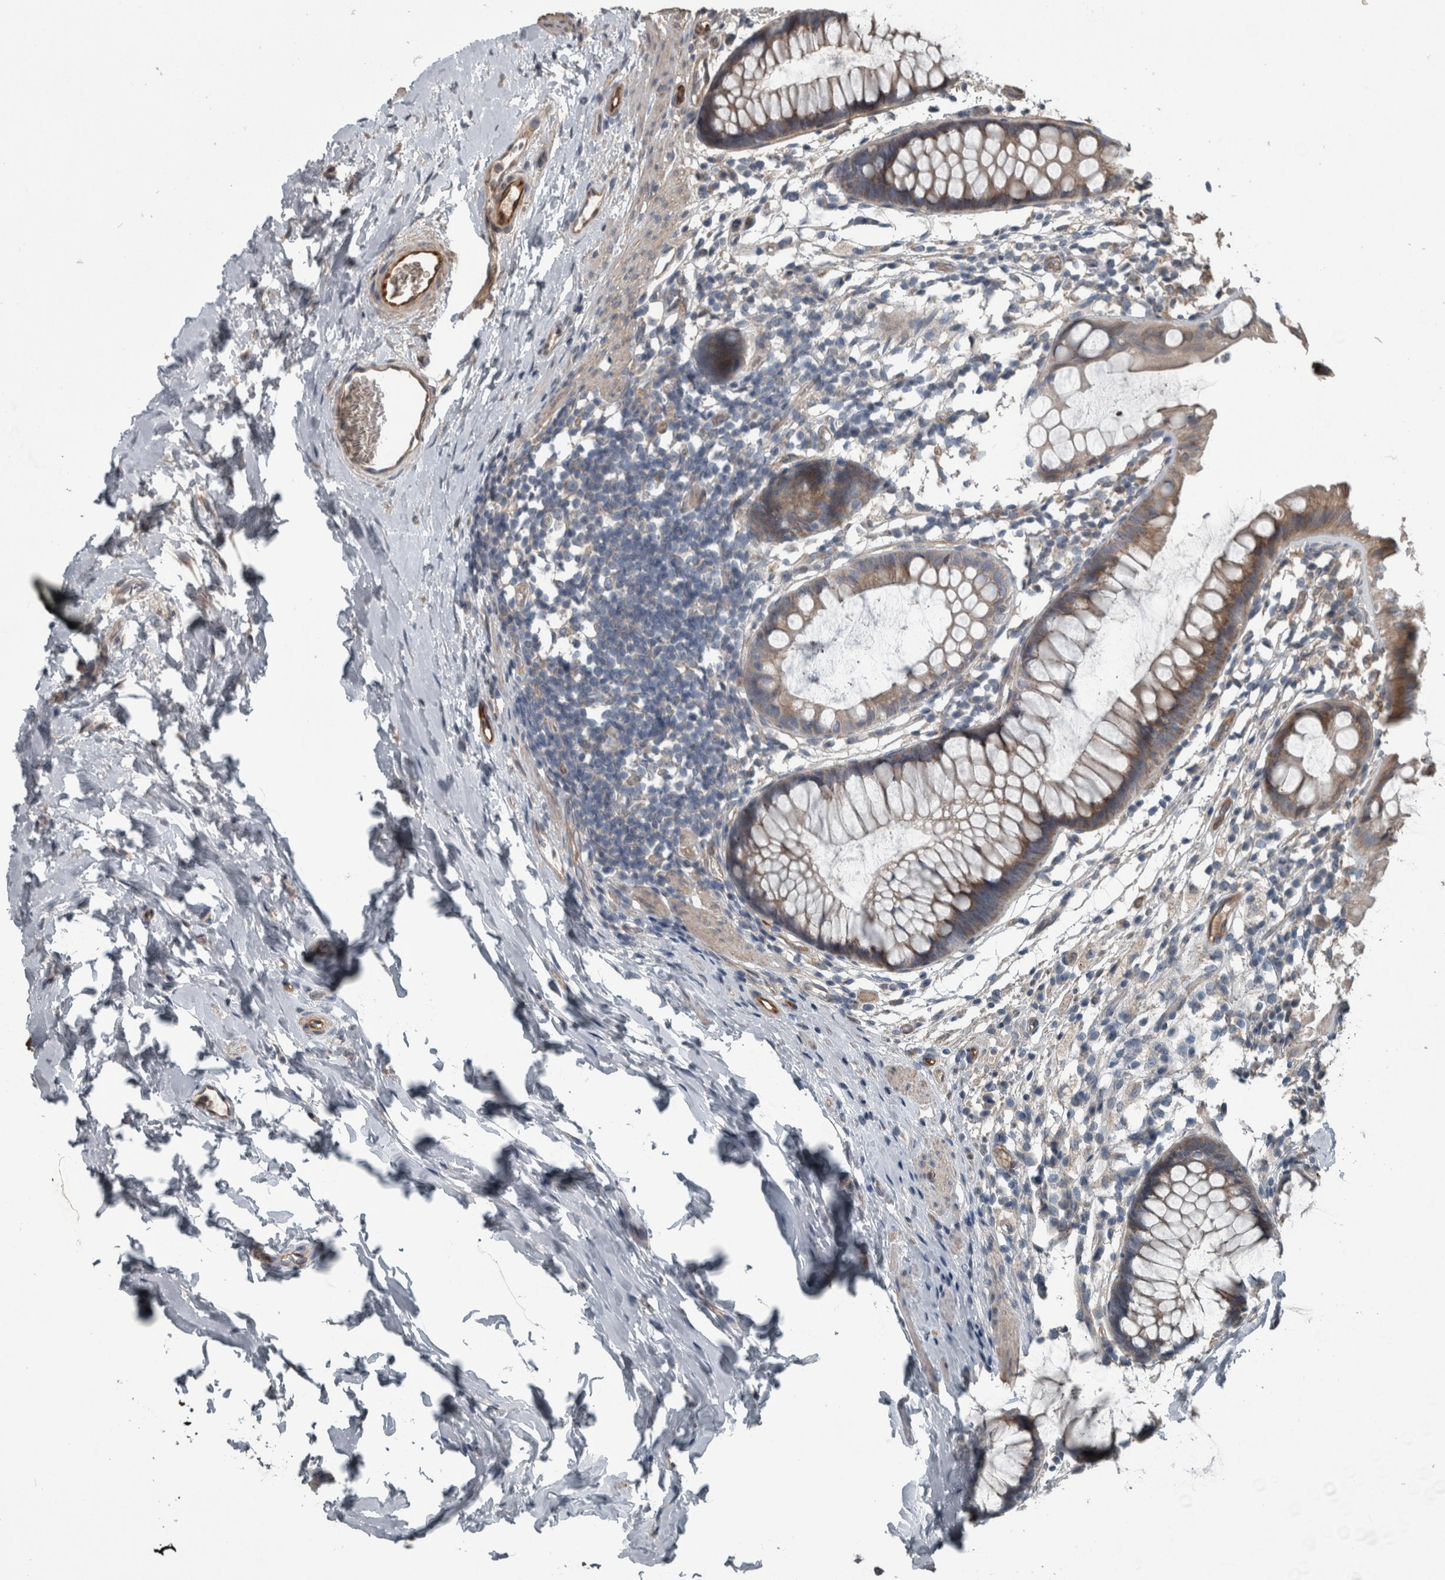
{"staining": {"intensity": "moderate", "quantity": ">75%", "location": "cytoplasmic/membranous"}, "tissue": "colon", "cell_type": "Endothelial cells", "image_type": "normal", "snomed": [{"axis": "morphology", "description": "Normal tissue, NOS"}, {"axis": "topography", "description": "Colon"}], "caption": "Immunohistochemistry (IHC) of benign colon displays medium levels of moderate cytoplasmic/membranous expression in approximately >75% of endothelial cells. (IHC, brightfield microscopy, high magnification).", "gene": "EXOC8", "patient": {"sex": "female", "age": 62}}